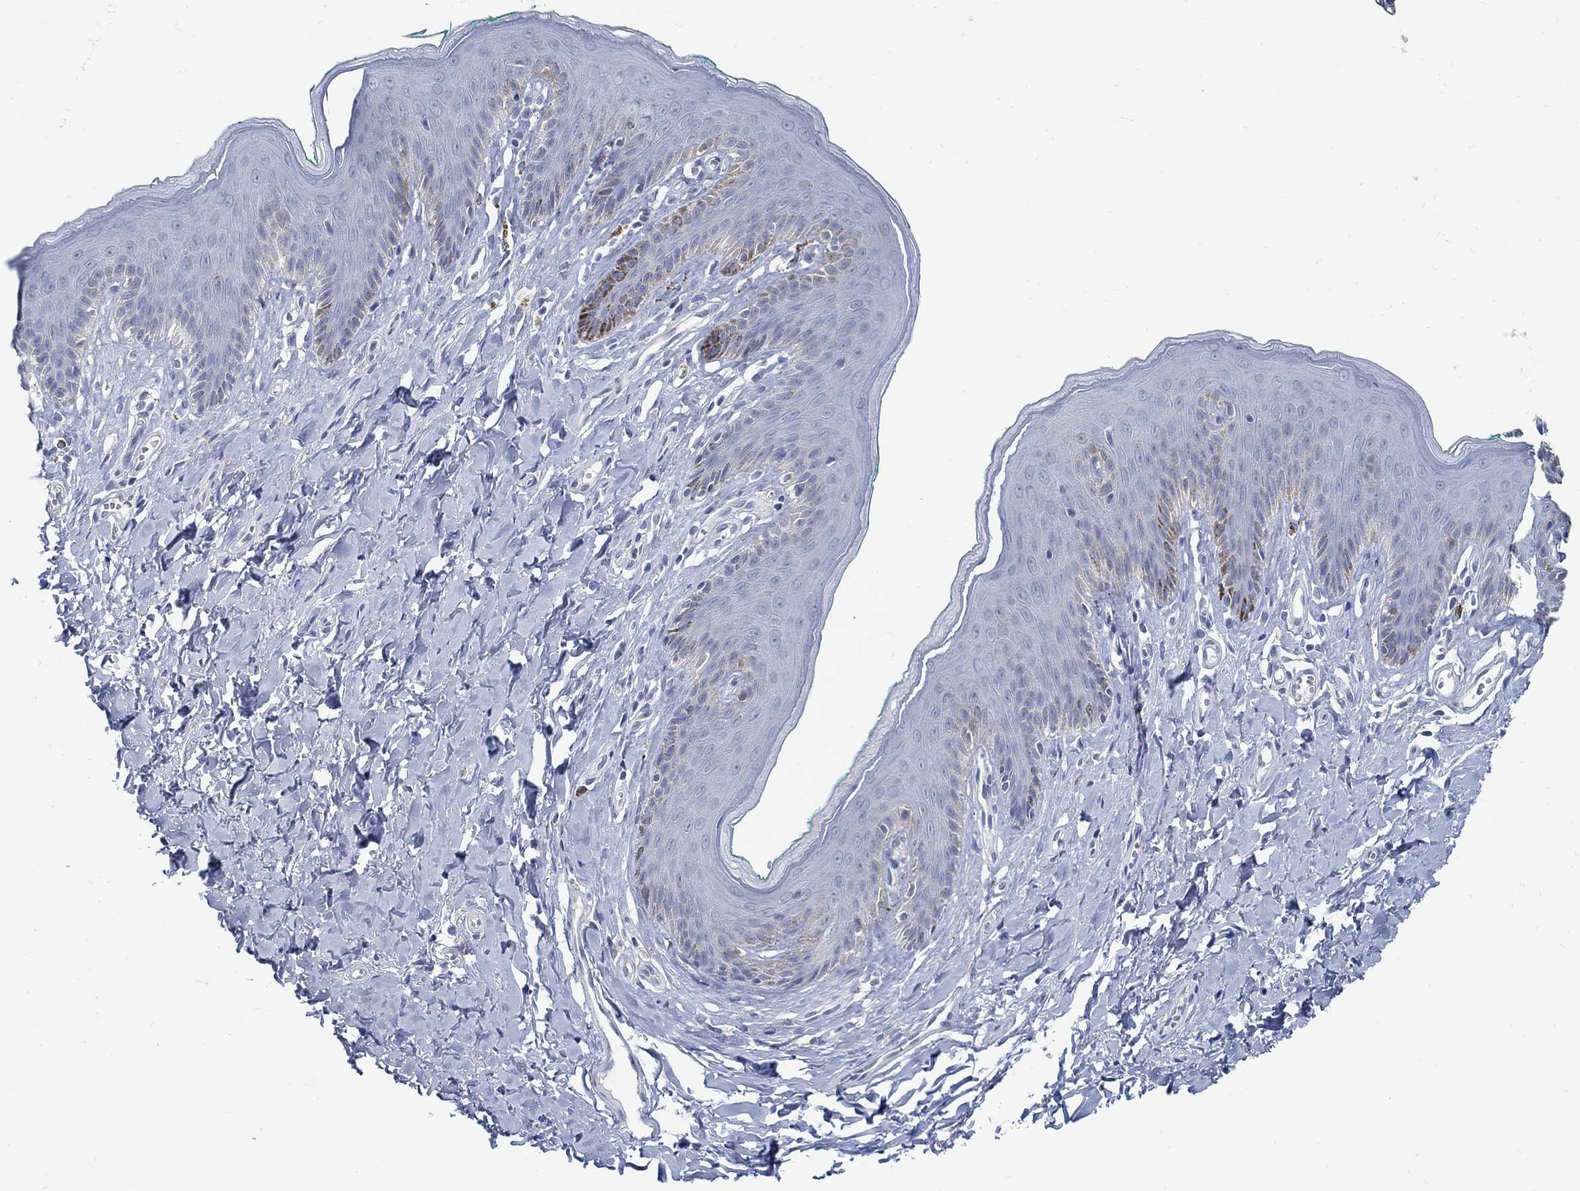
{"staining": {"intensity": "negative", "quantity": "none", "location": "none"}, "tissue": "skin", "cell_type": "Epidermal cells", "image_type": "normal", "snomed": [{"axis": "morphology", "description": "Normal tissue, NOS"}, {"axis": "topography", "description": "Vulva"}], "caption": "Micrograph shows no significant protein positivity in epidermal cells of normal skin.", "gene": "PCDH11X", "patient": {"sex": "female", "age": 66}}